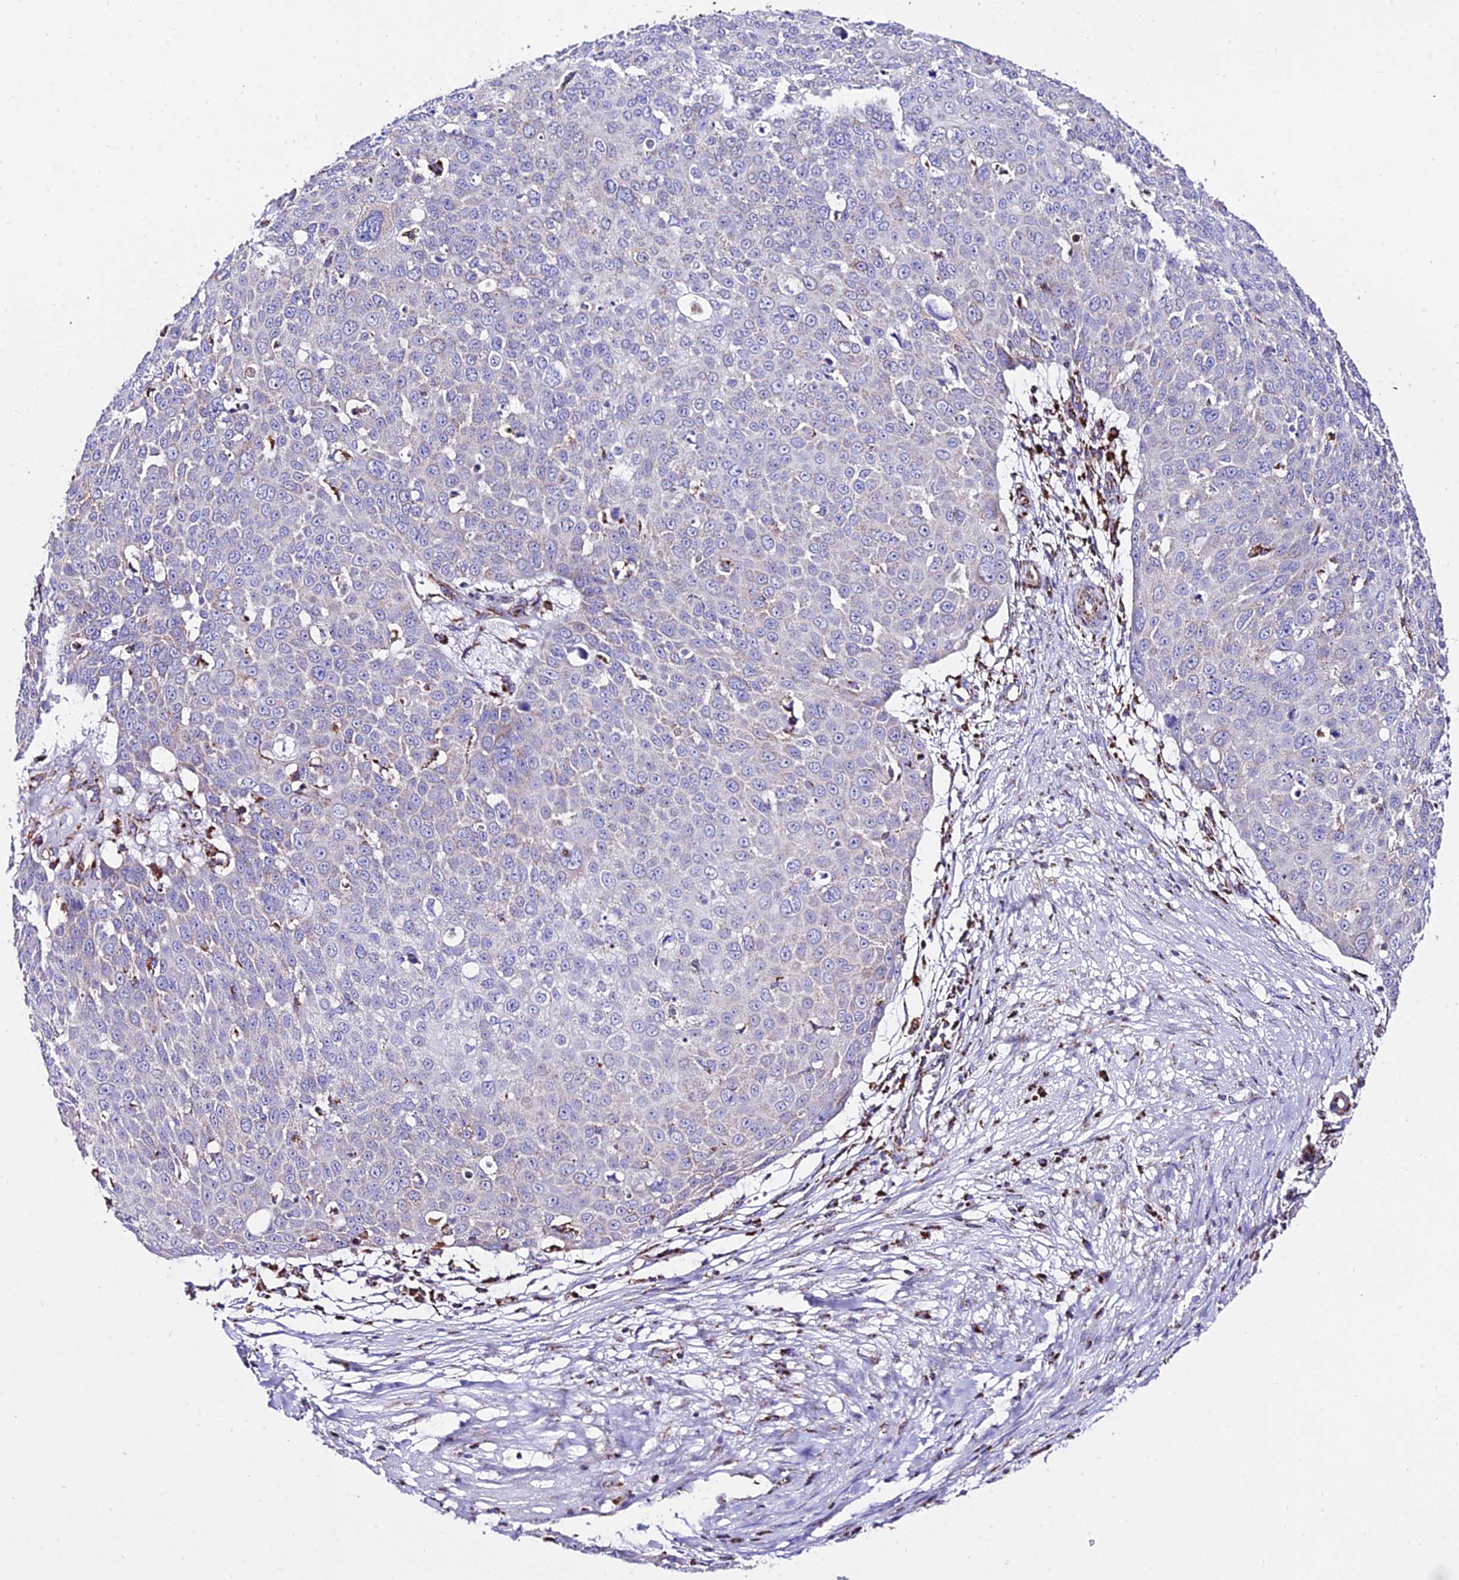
{"staining": {"intensity": "negative", "quantity": "none", "location": "none"}, "tissue": "skin cancer", "cell_type": "Tumor cells", "image_type": "cancer", "snomed": [{"axis": "morphology", "description": "Squamous cell carcinoma, NOS"}, {"axis": "topography", "description": "Skin"}], "caption": "Skin cancer (squamous cell carcinoma) was stained to show a protein in brown. There is no significant expression in tumor cells.", "gene": "ATP5PD", "patient": {"sex": "male", "age": 71}}